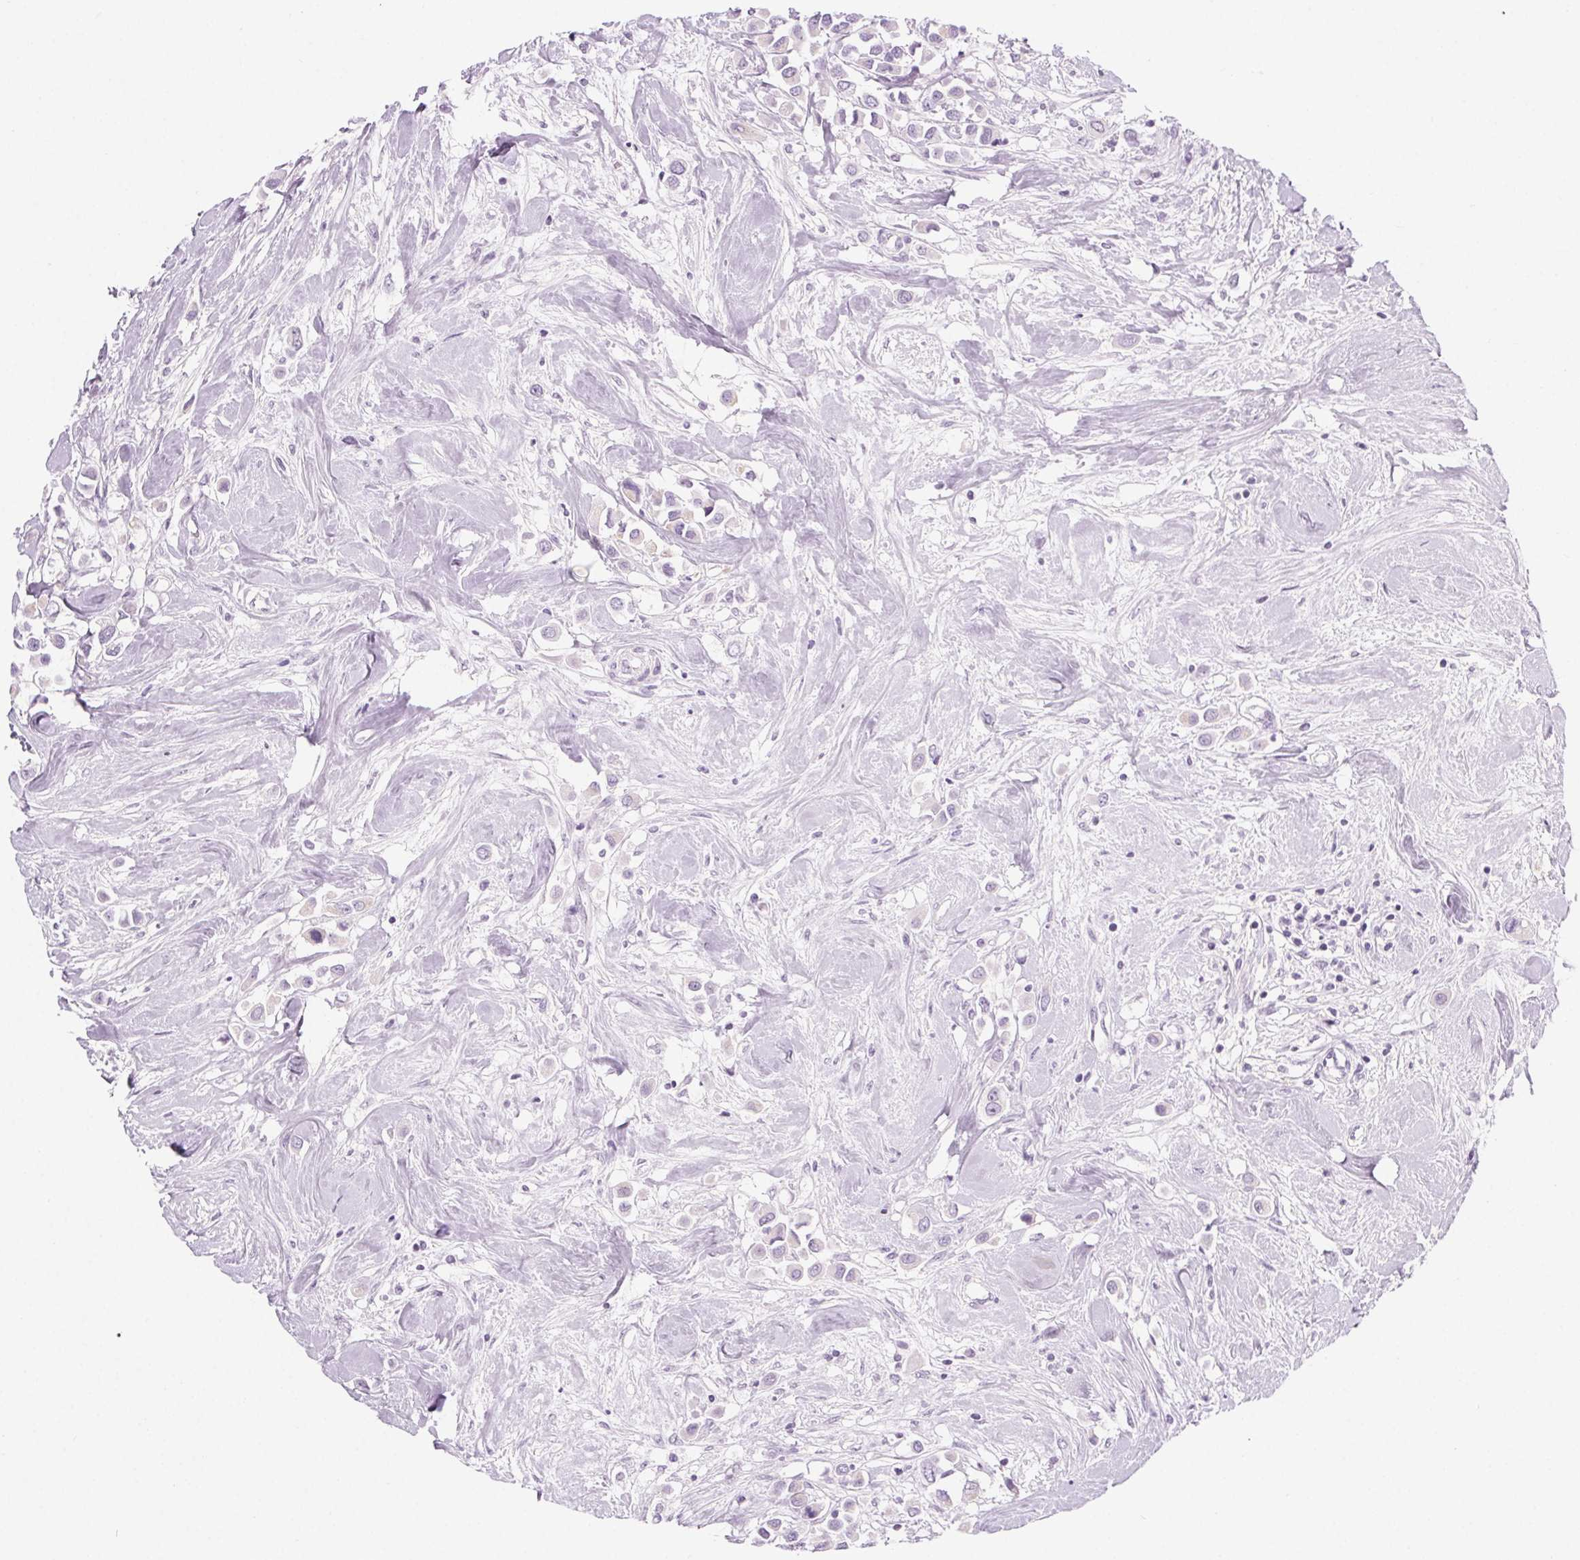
{"staining": {"intensity": "negative", "quantity": "none", "location": "none"}, "tissue": "breast cancer", "cell_type": "Tumor cells", "image_type": "cancer", "snomed": [{"axis": "morphology", "description": "Duct carcinoma"}, {"axis": "topography", "description": "Breast"}], "caption": "This histopathology image is of infiltrating ductal carcinoma (breast) stained with immunohistochemistry (IHC) to label a protein in brown with the nuclei are counter-stained blue. There is no expression in tumor cells. (Stains: DAB immunohistochemistry (IHC) with hematoxylin counter stain, Microscopy: brightfield microscopy at high magnification).", "gene": "LRP2", "patient": {"sex": "female", "age": 61}}